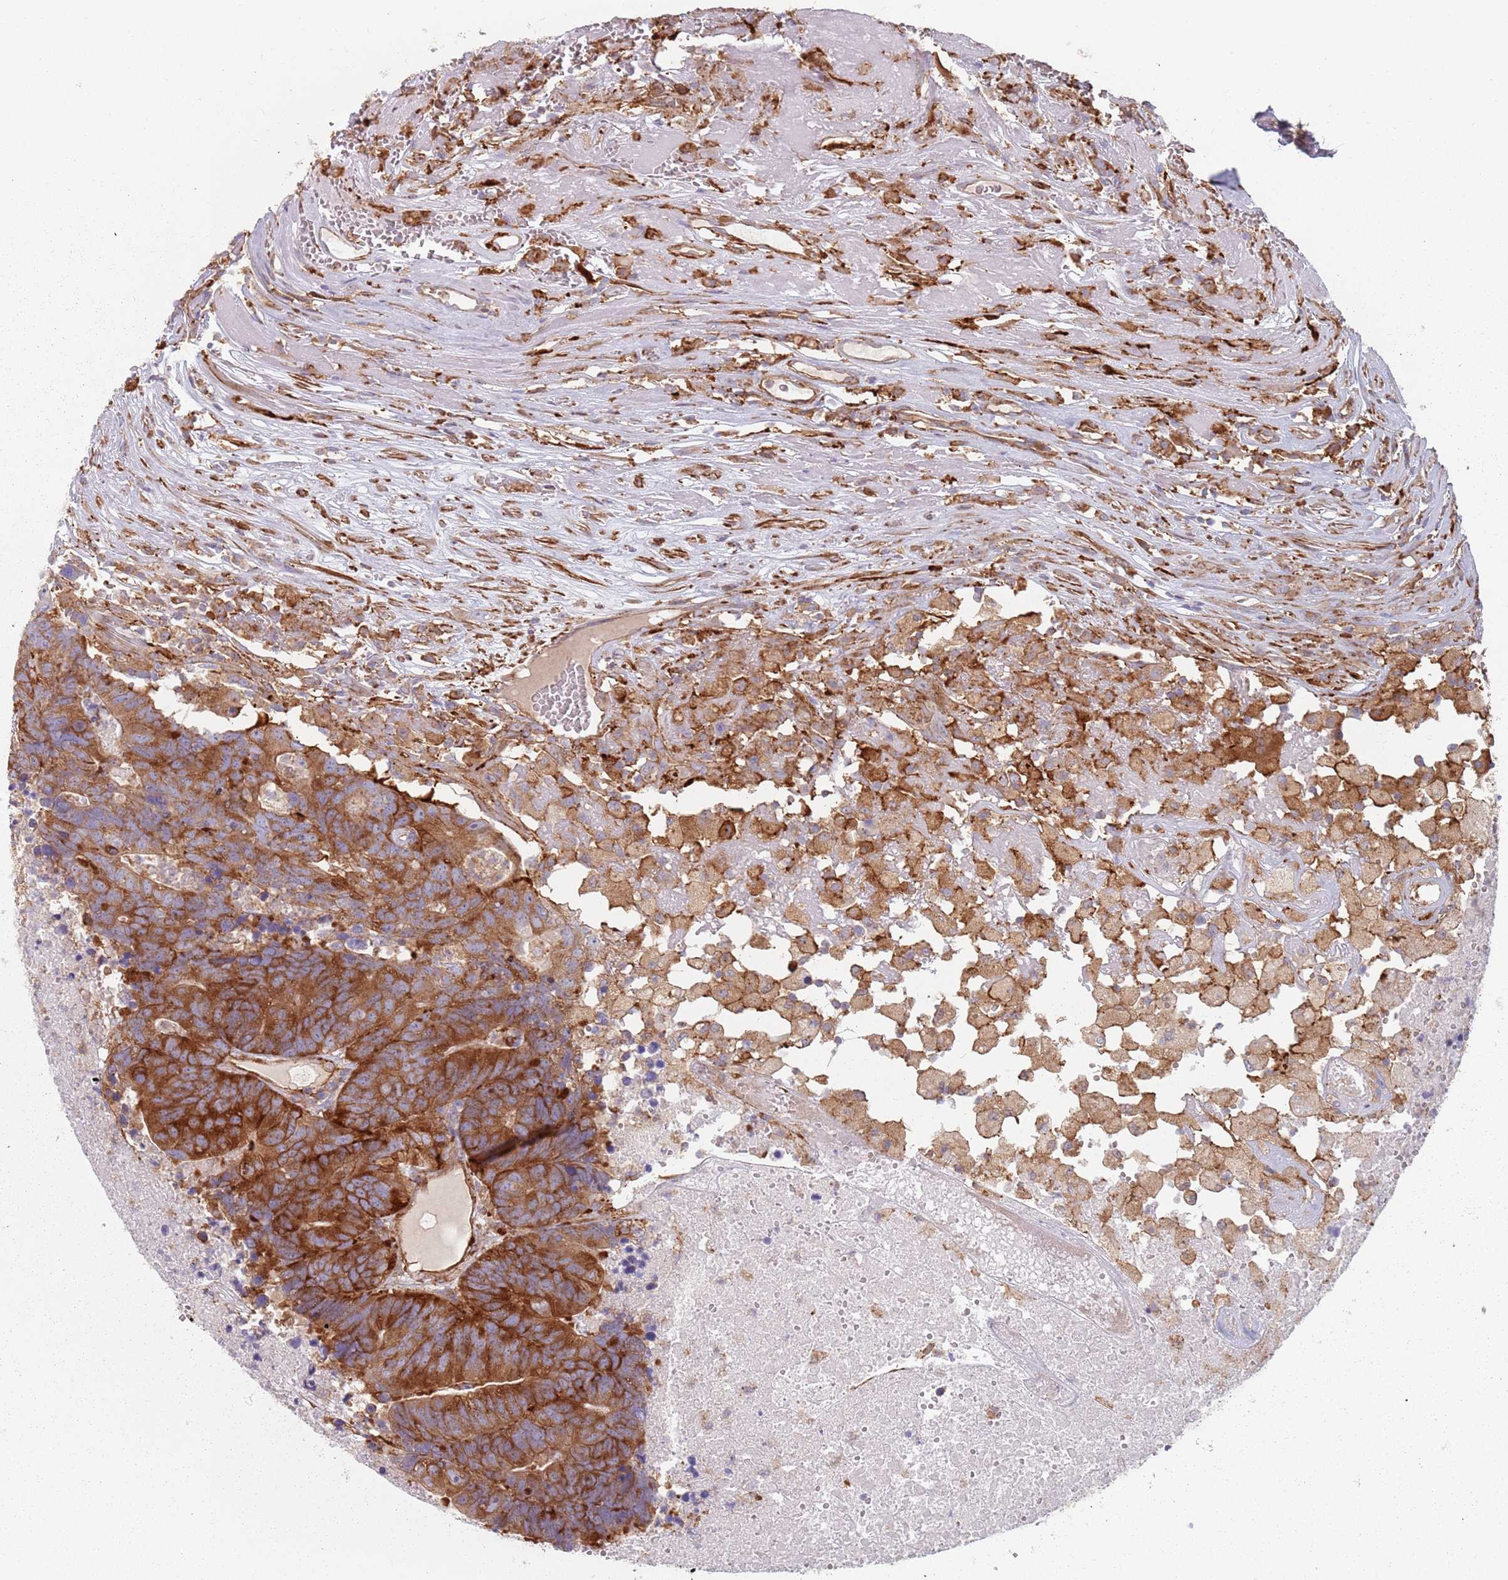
{"staining": {"intensity": "strong", "quantity": ">75%", "location": "cytoplasmic/membranous"}, "tissue": "colorectal cancer", "cell_type": "Tumor cells", "image_type": "cancer", "snomed": [{"axis": "morphology", "description": "Adenocarcinoma, NOS"}, {"axis": "topography", "description": "Colon"}], "caption": "Protein expression analysis of human colorectal cancer reveals strong cytoplasmic/membranous expression in approximately >75% of tumor cells.", "gene": "TPD52L2", "patient": {"sex": "female", "age": 48}}